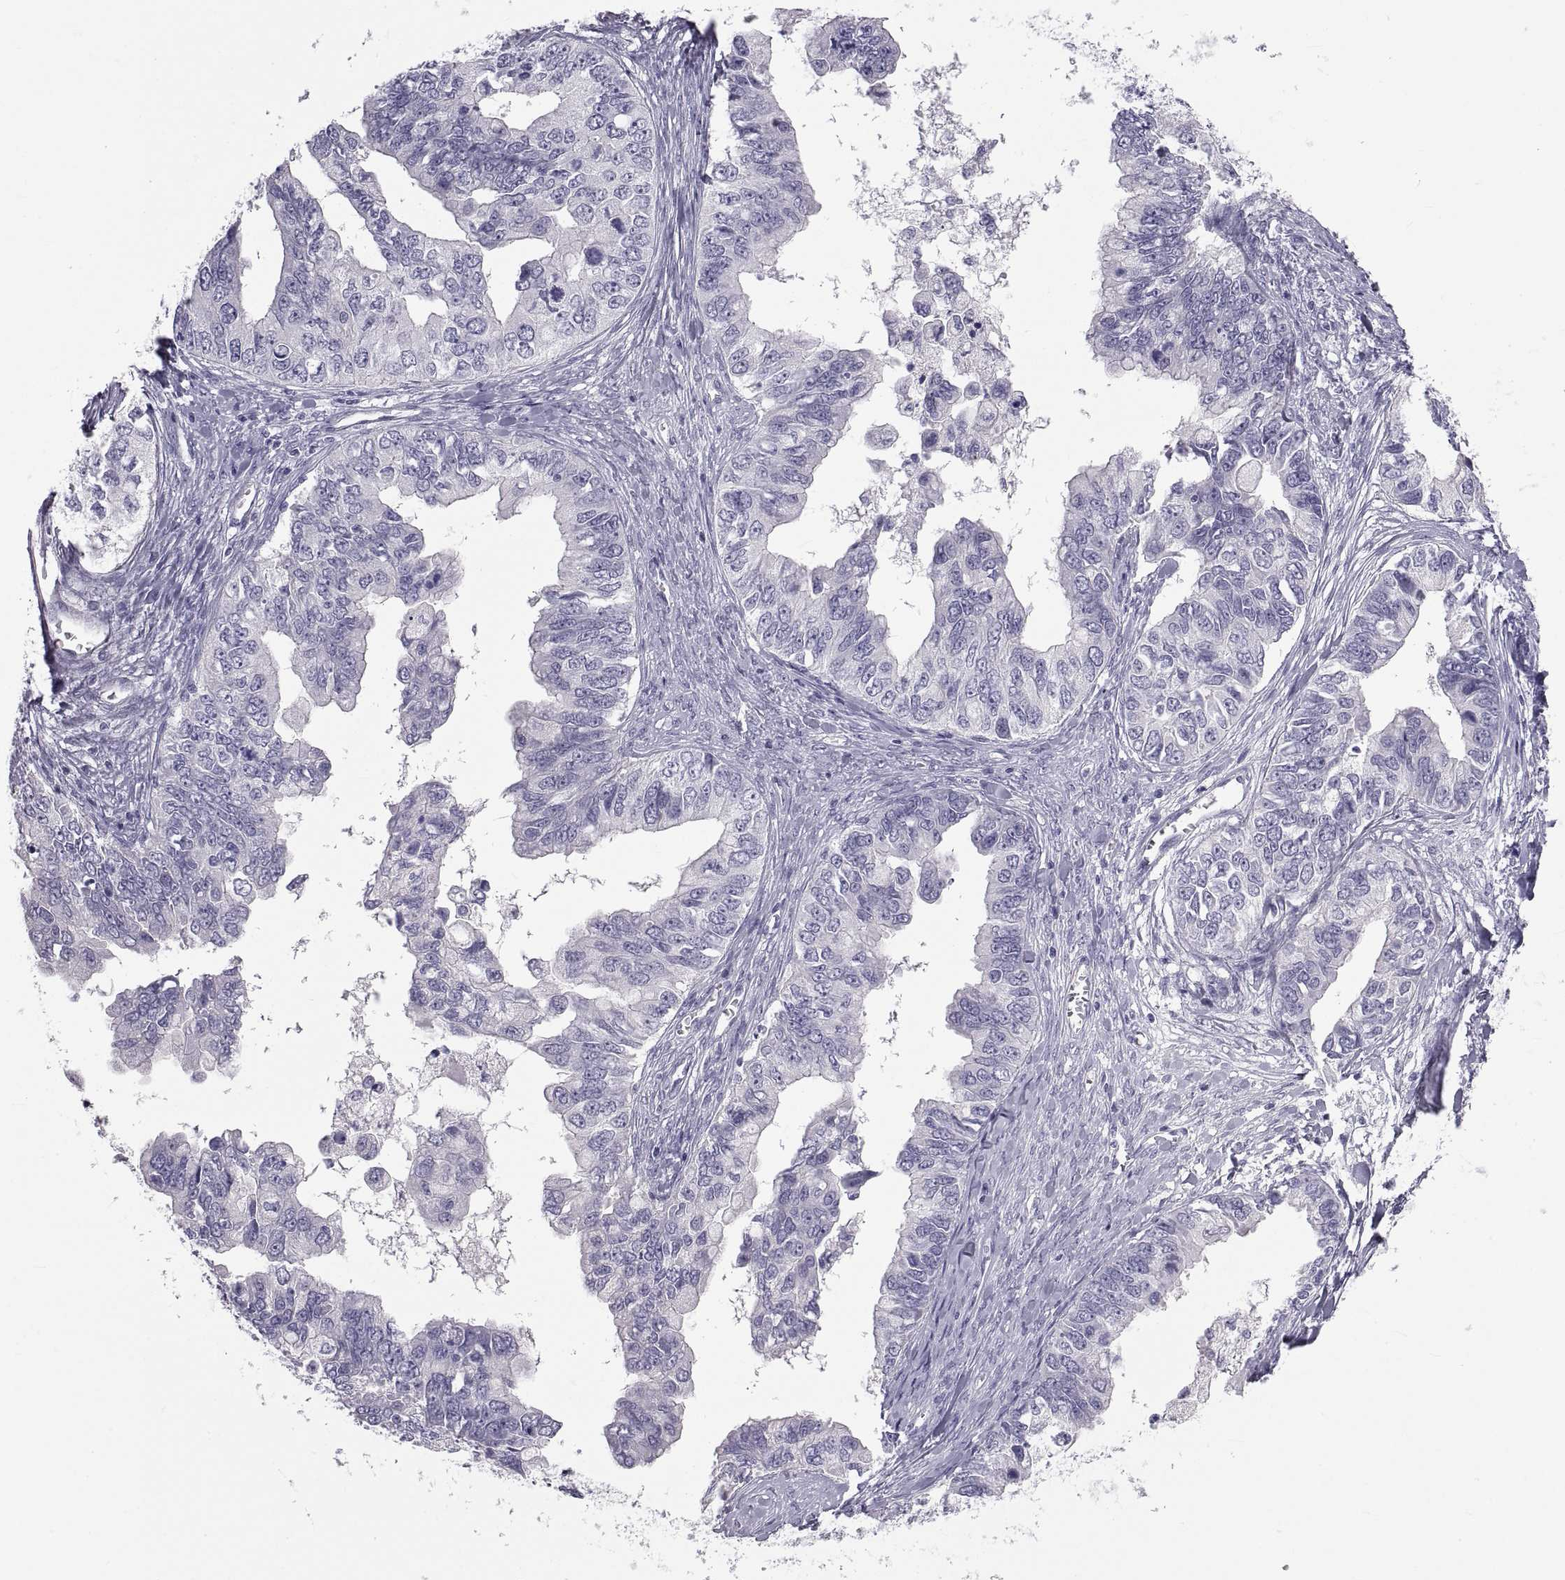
{"staining": {"intensity": "negative", "quantity": "none", "location": "none"}, "tissue": "ovarian cancer", "cell_type": "Tumor cells", "image_type": "cancer", "snomed": [{"axis": "morphology", "description": "Cystadenocarcinoma, mucinous, NOS"}, {"axis": "topography", "description": "Ovary"}], "caption": "There is no significant staining in tumor cells of ovarian mucinous cystadenocarcinoma. (DAB IHC visualized using brightfield microscopy, high magnification).", "gene": "MAGEB1", "patient": {"sex": "female", "age": 76}}